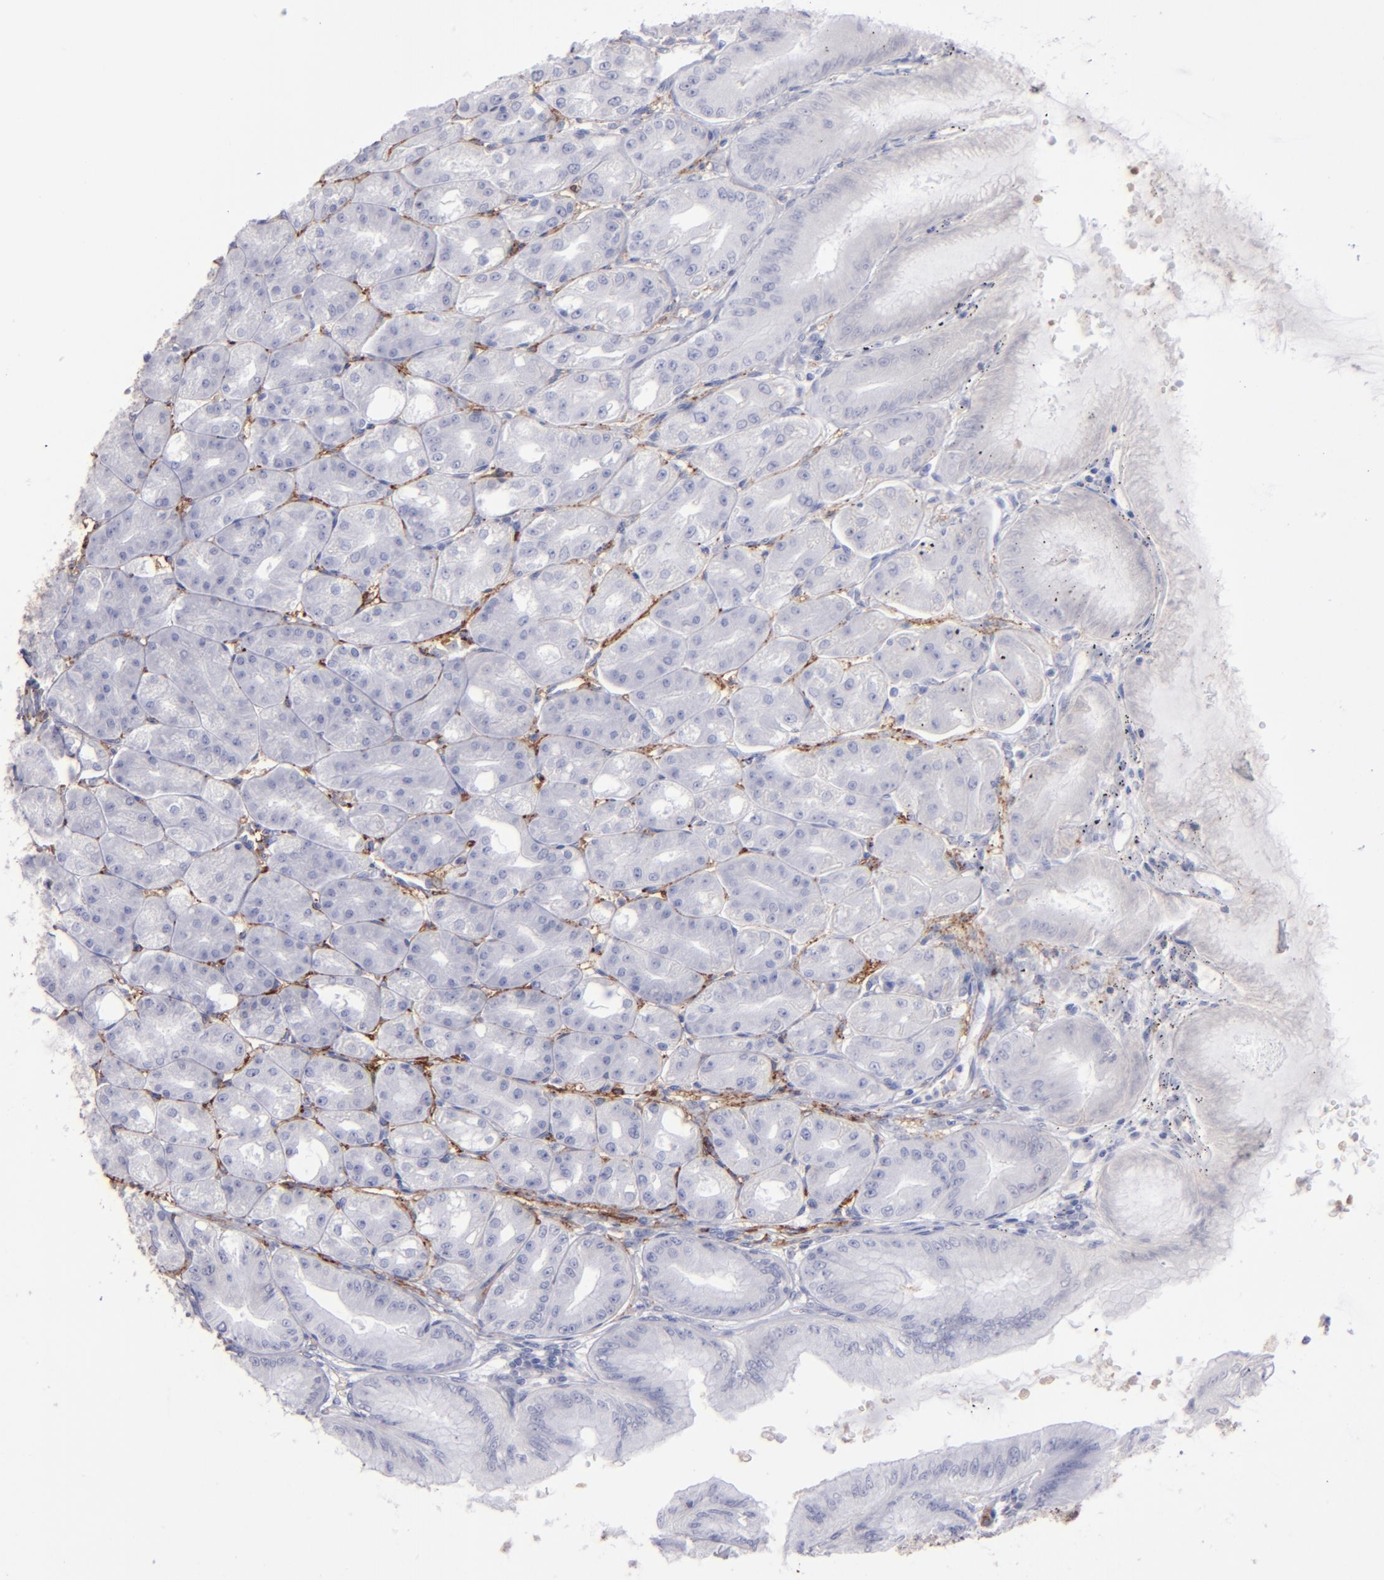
{"staining": {"intensity": "negative", "quantity": "none", "location": "none"}, "tissue": "stomach", "cell_type": "Glandular cells", "image_type": "normal", "snomed": [{"axis": "morphology", "description": "Normal tissue, NOS"}, {"axis": "topography", "description": "Stomach, lower"}], "caption": "High power microscopy histopathology image of an immunohistochemistry (IHC) image of unremarkable stomach, revealing no significant staining in glandular cells. The staining was performed using DAB (3,3'-diaminobenzidine) to visualize the protein expression in brown, while the nuclei were stained in blue with hematoxylin (Magnification: 20x).", "gene": "AHNAK2", "patient": {"sex": "male", "age": 71}}